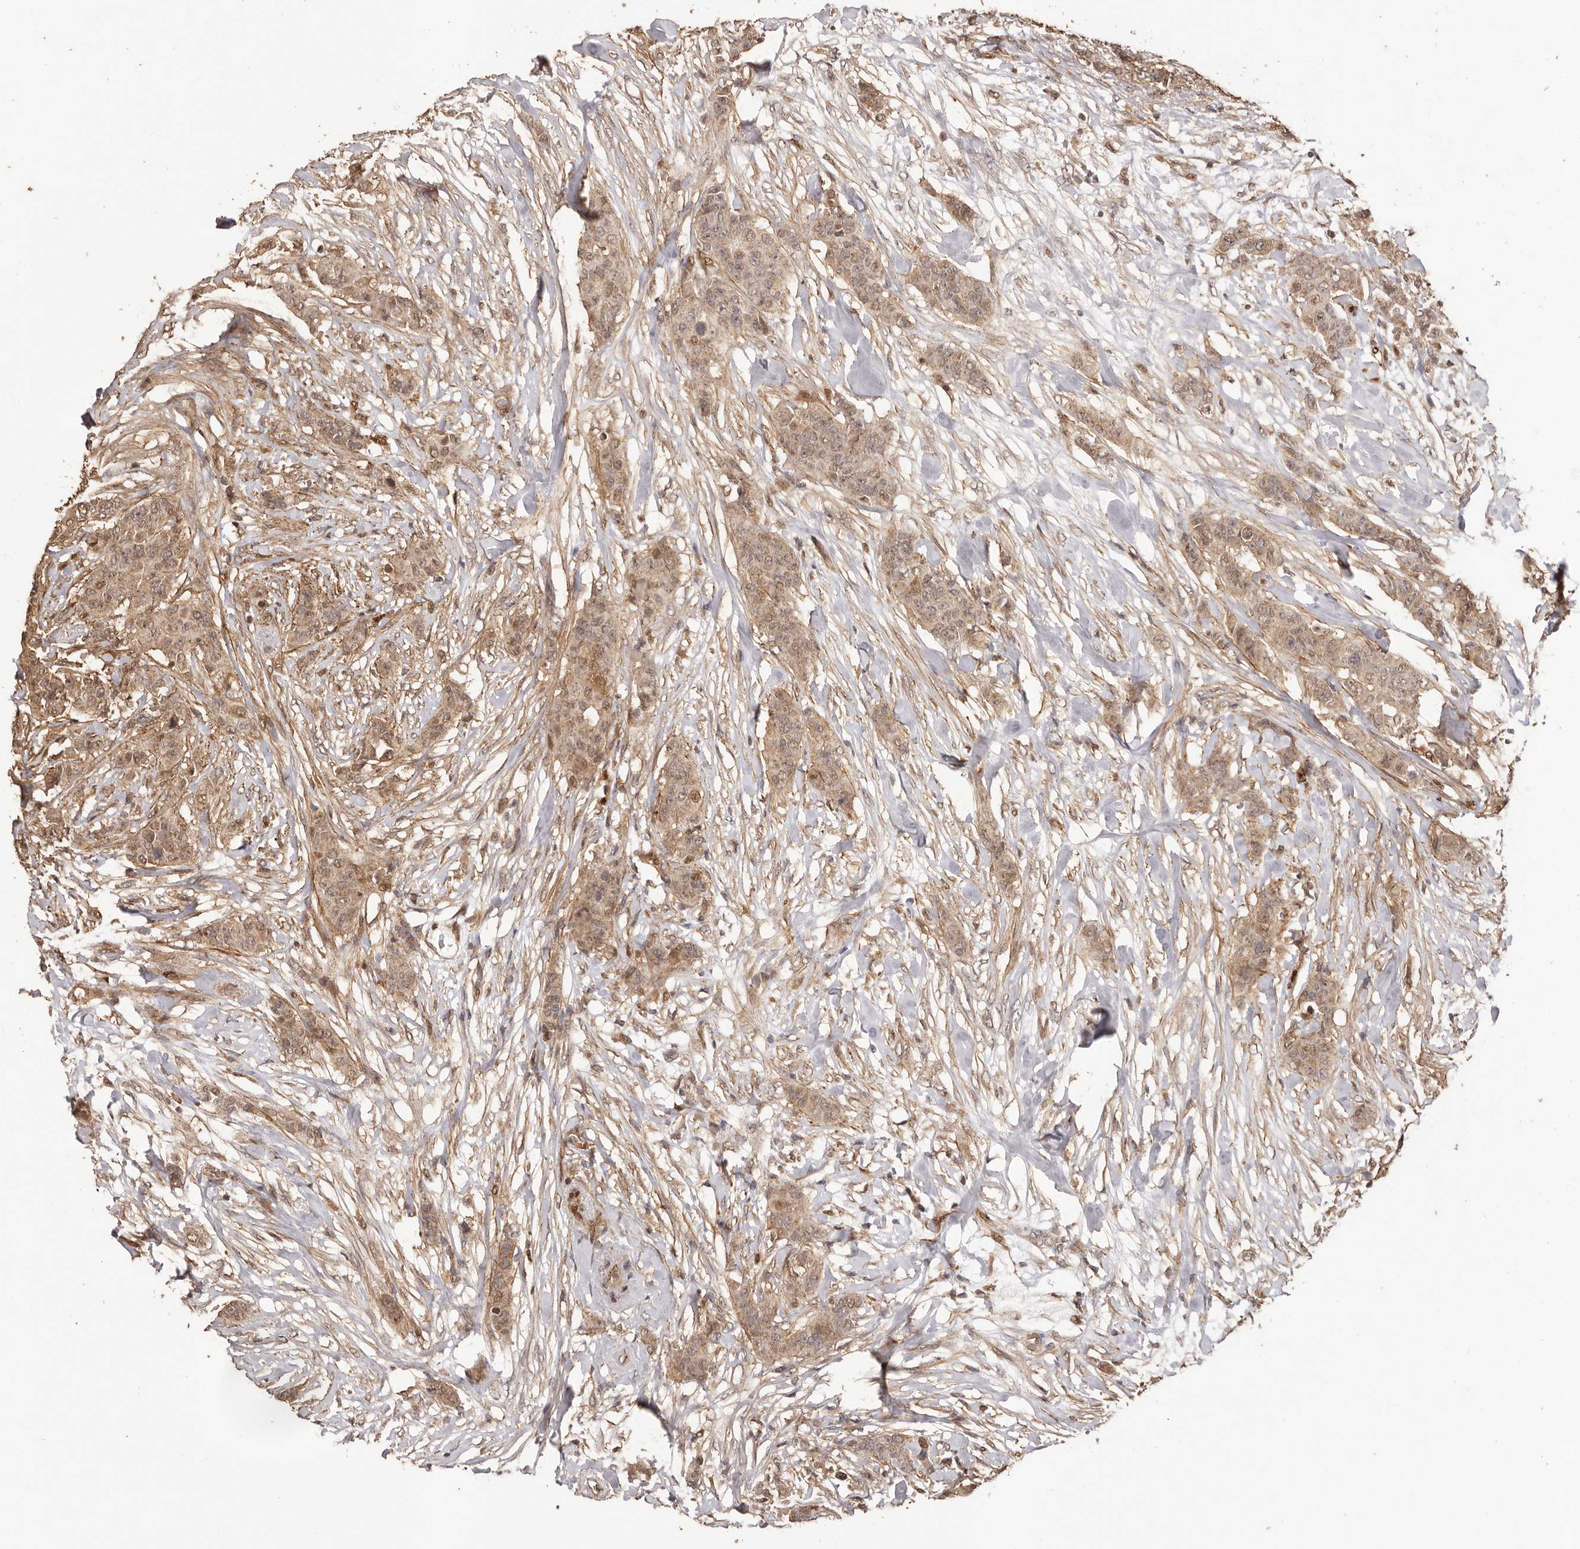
{"staining": {"intensity": "weak", "quantity": ">75%", "location": "cytoplasmic/membranous,nuclear"}, "tissue": "breast cancer", "cell_type": "Tumor cells", "image_type": "cancer", "snomed": [{"axis": "morphology", "description": "Duct carcinoma"}, {"axis": "topography", "description": "Breast"}], "caption": "Breast cancer tissue reveals weak cytoplasmic/membranous and nuclear staining in approximately >75% of tumor cells, visualized by immunohistochemistry.", "gene": "UBR2", "patient": {"sex": "female", "age": 40}}